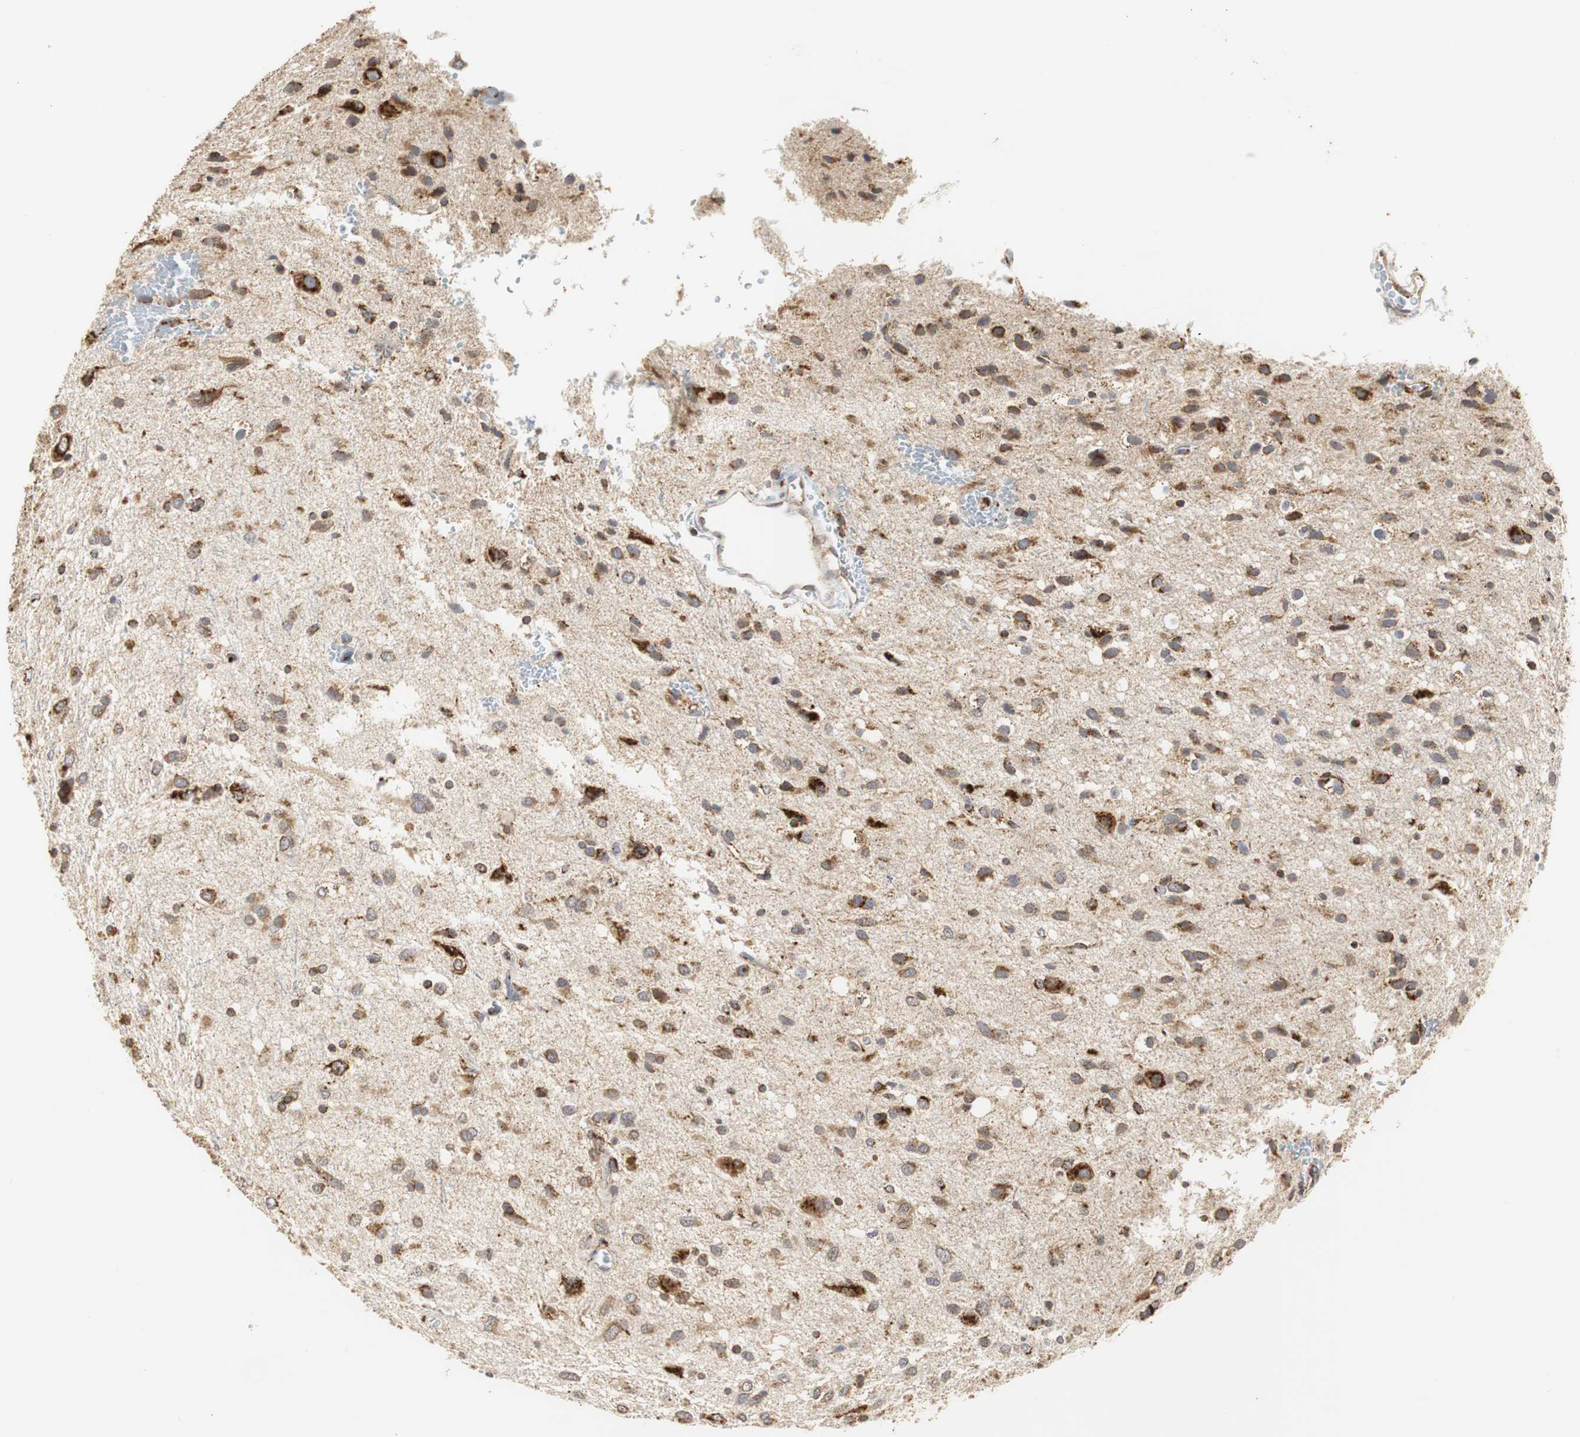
{"staining": {"intensity": "strong", "quantity": ">75%", "location": "cytoplasmic/membranous"}, "tissue": "glioma", "cell_type": "Tumor cells", "image_type": "cancer", "snomed": [{"axis": "morphology", "description": "Glioma, malignant, Low grade"}, {"axis": "topography", "description": "Brain"}], "caption": "Protein expression analysis of malignant glioma (low-grade) displays strong cytoplasmic/membranous staining in approximately >75% of tumor cells. The protein is shown in brown color, while the nuclei are stained blue.", "gene": "HSD17B10", "patient": {"sex": "male", "age": 77}}